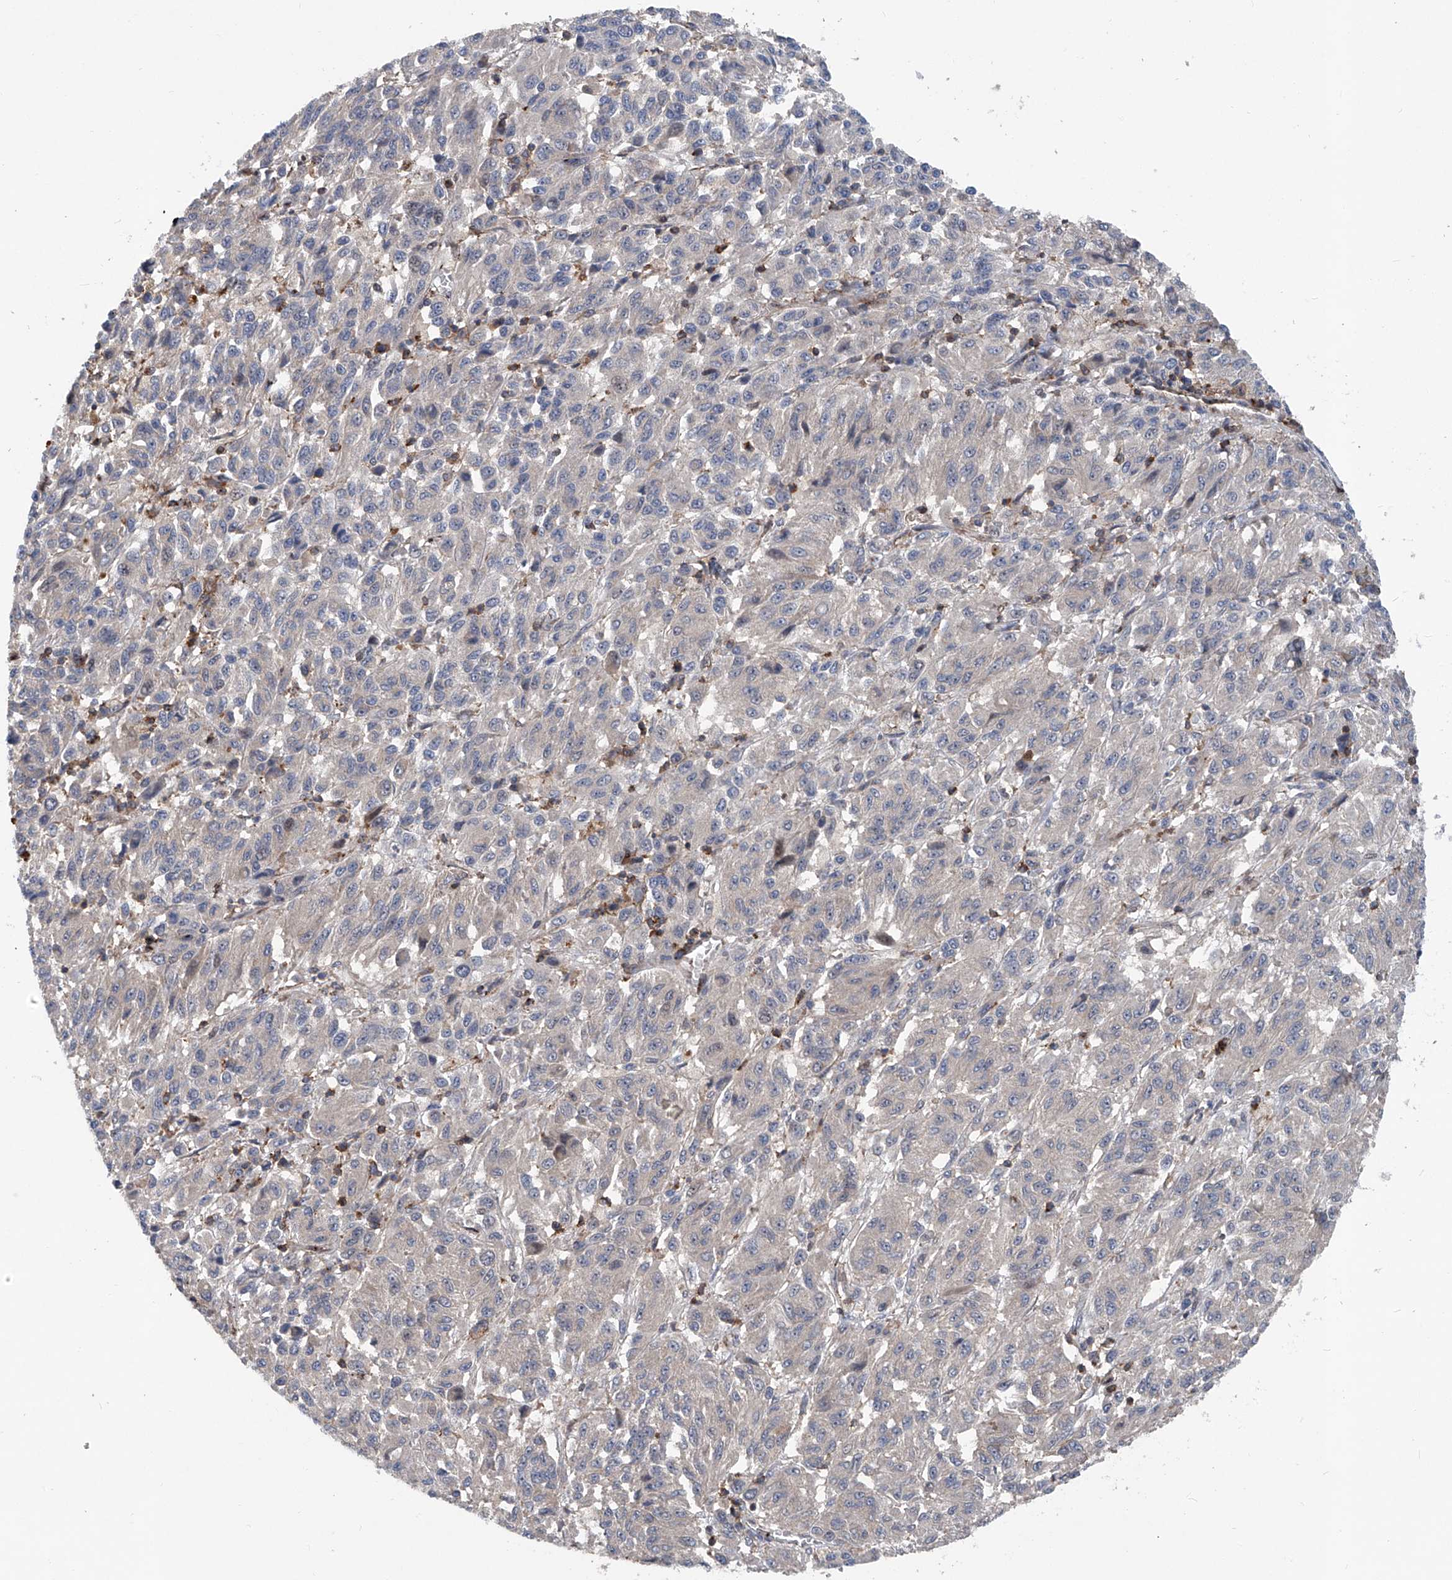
{"staining": {"intensity": "negative", "quantity": "none", "location": "none"}, "tissue": "melanoma", "cell_type": "Tumor cells", "image_type": "cancer", "snomed": [{"axis": "morphology", "description": "Malignant melanoma, Metastatic site"}, {"axis": "topography", "description": "Lung"}], "caption": "DAB immunohistochemical staining of human malignant melanoma (metastatic site) reveals no significant positivity in tumor cells.", "gene": "NT5C3A", "patient": {"sex": "male", "age": 64}}